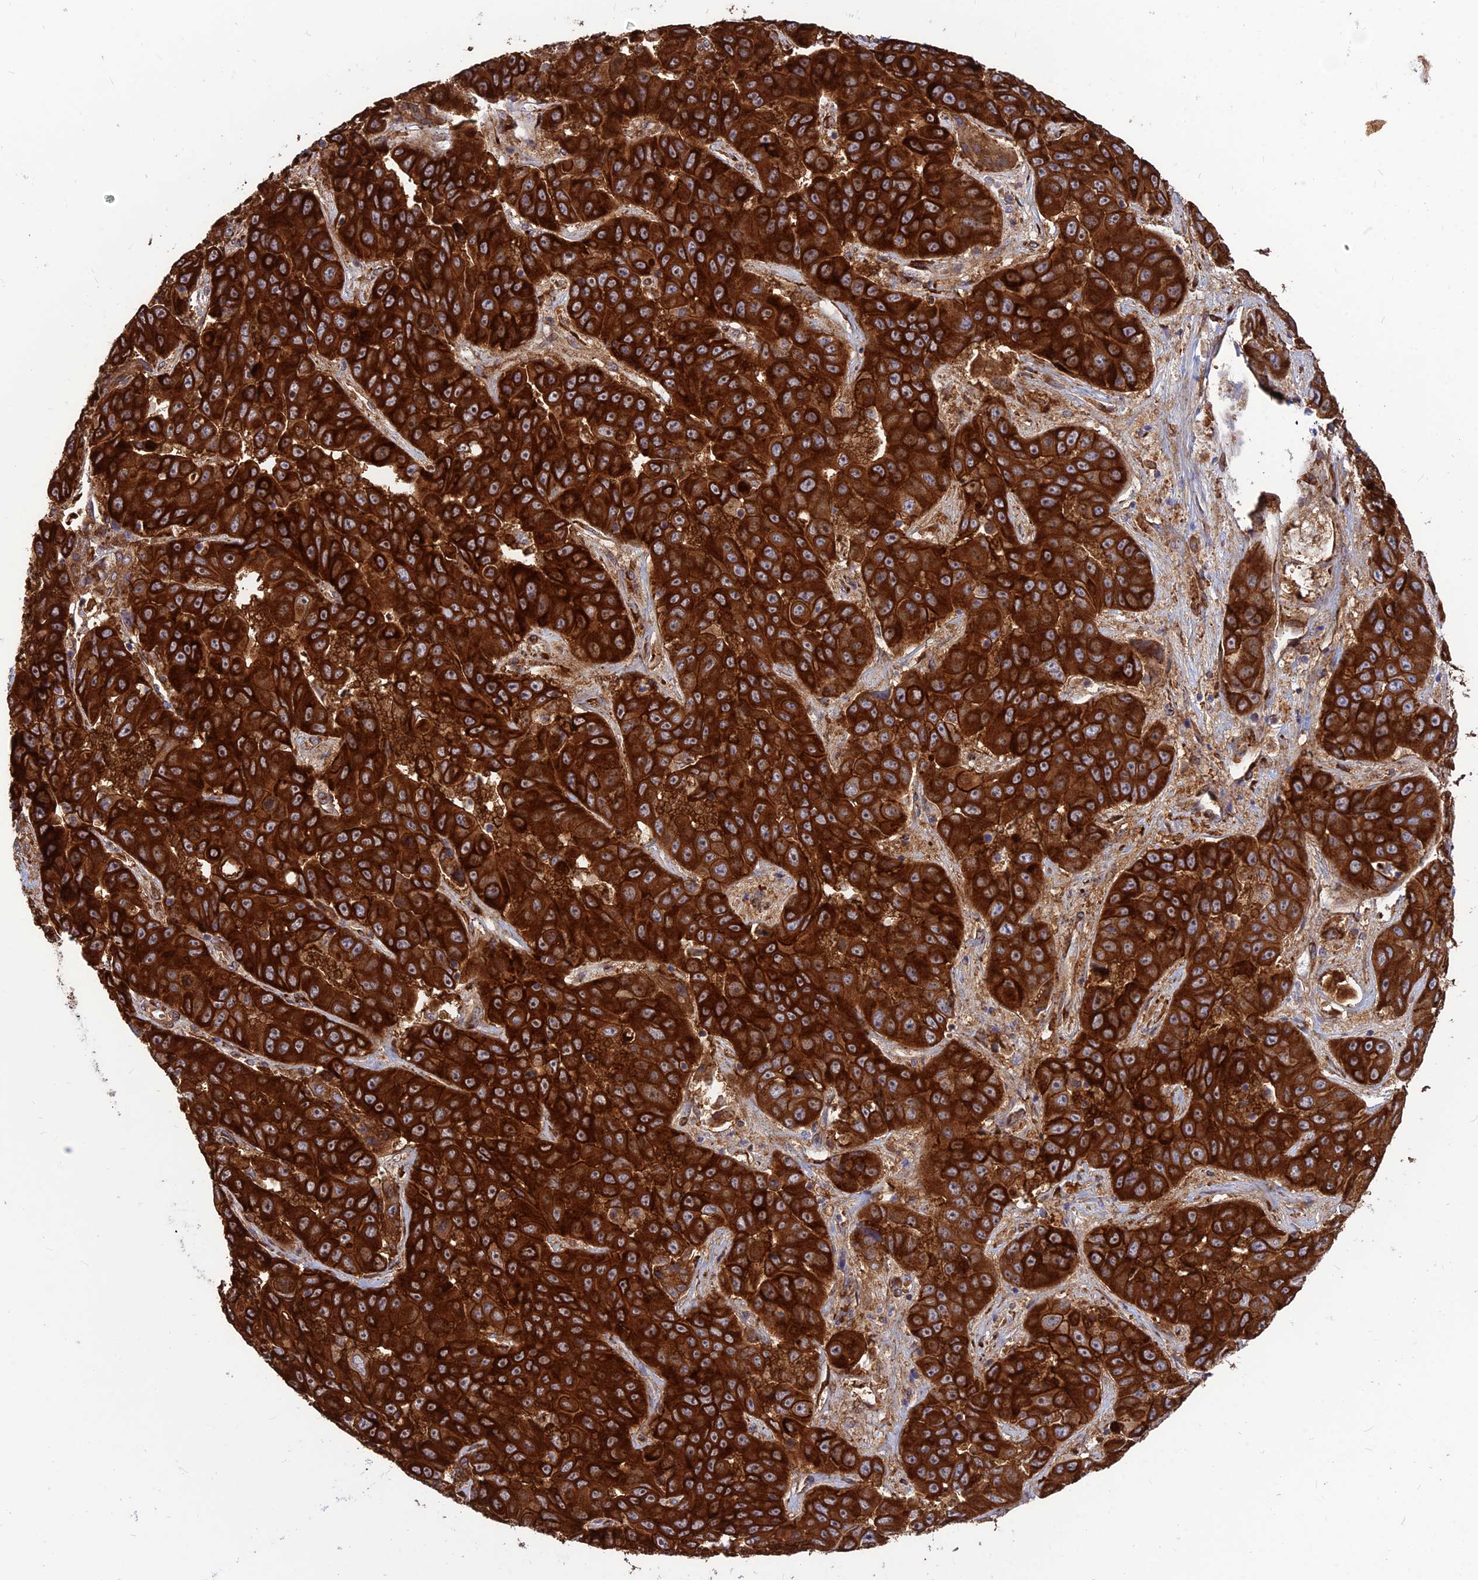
{"staining": {"intensity": "strong", "quantity": ">75%", "location": "cytoplasmic/membranous"}, "tissue": "liver cancer", "cell_type": "Tumor cells", "image_type": "cancer", "snomed": [{"axis": "morphology", "description": "Cholangiocarcinoma"}, {"axis": "topography", "description": "Liver"}], "caption": "About >75% of tumor cells in cholangiocarcinoma (liver) display strong cytoplasmic/membranous protein expression as visualized by brown immunohistochemical staining.", "gene": "CRTAP", "patient": {"sex": "female", "age": 52}}